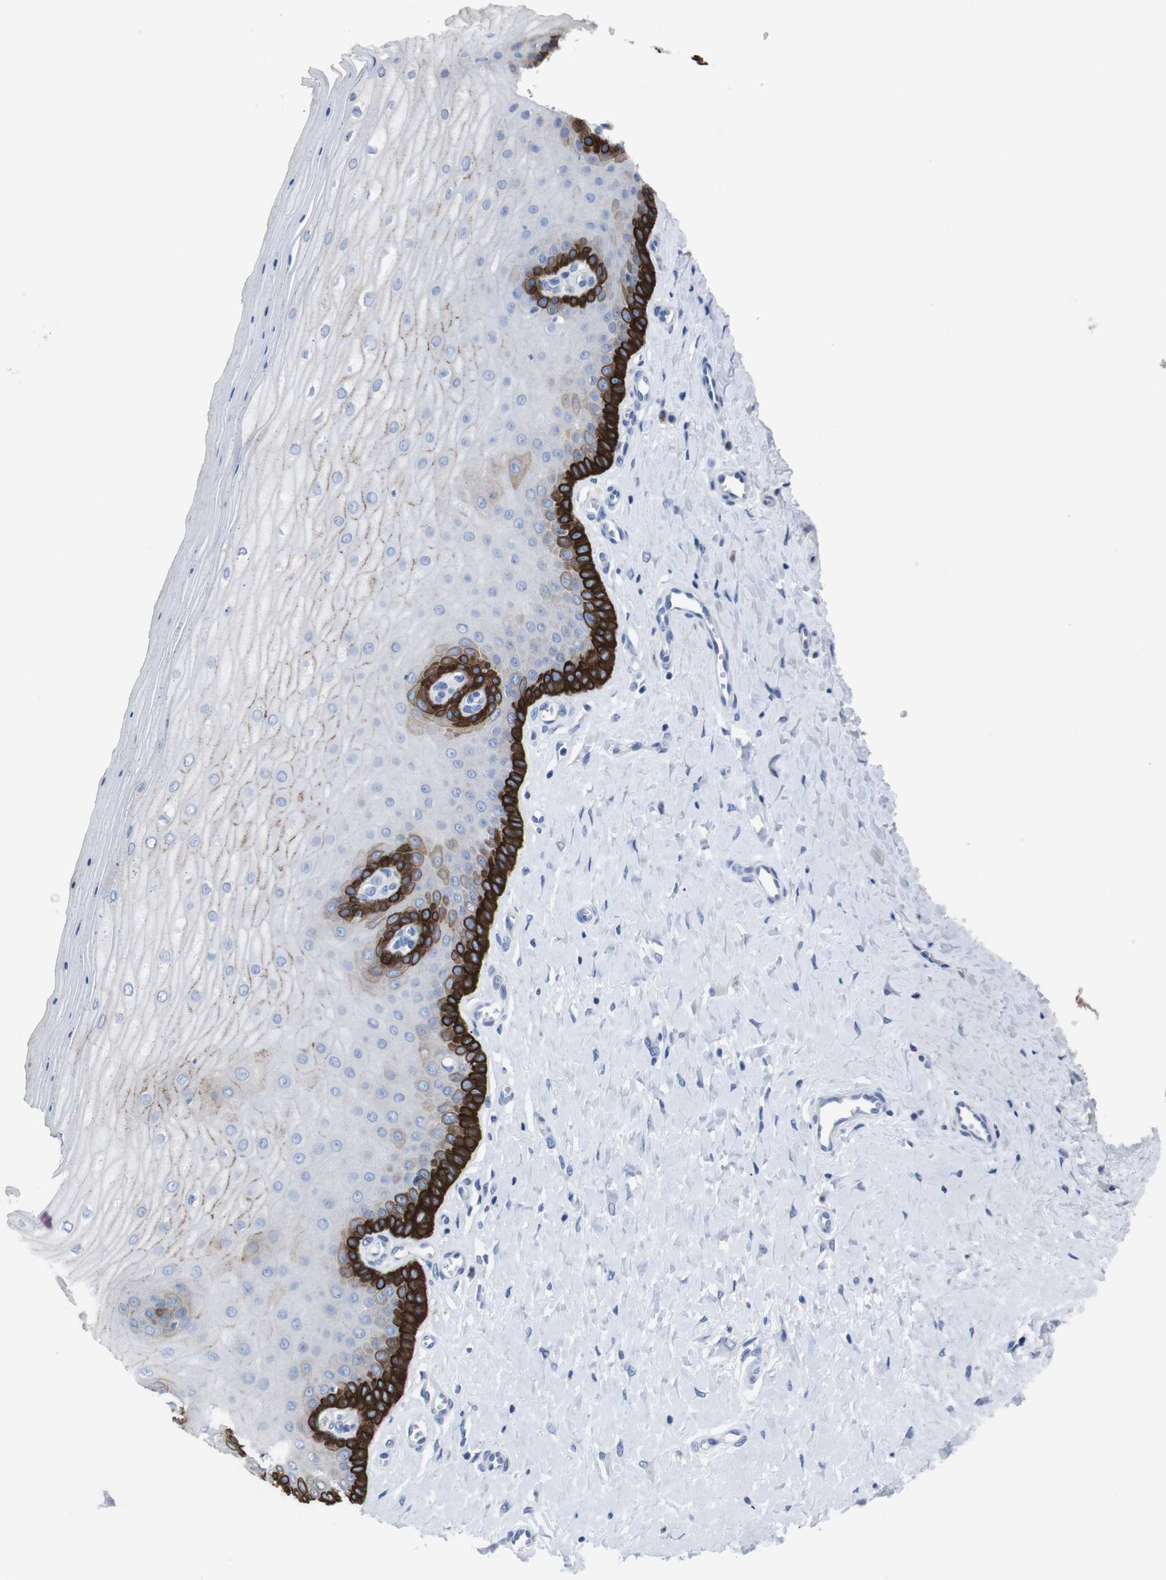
{"staining": {"intensity": "negative", "quantity": "none", "location": "none"}, "tissue": "cervix", "cell_type": "Glandular cells", "image_type": "normal", "snomed": [{"axis": "morphology", "description": "Normal tissue, NOS"}, {"axis": "topography", "description": "Cervix"}], "caption": "Immunohistochemical staining of unremarkable cervix displays no significant expression in glandular cells.", "gene": "GJB2", "patient": {"sex": "female", "age": 55}}